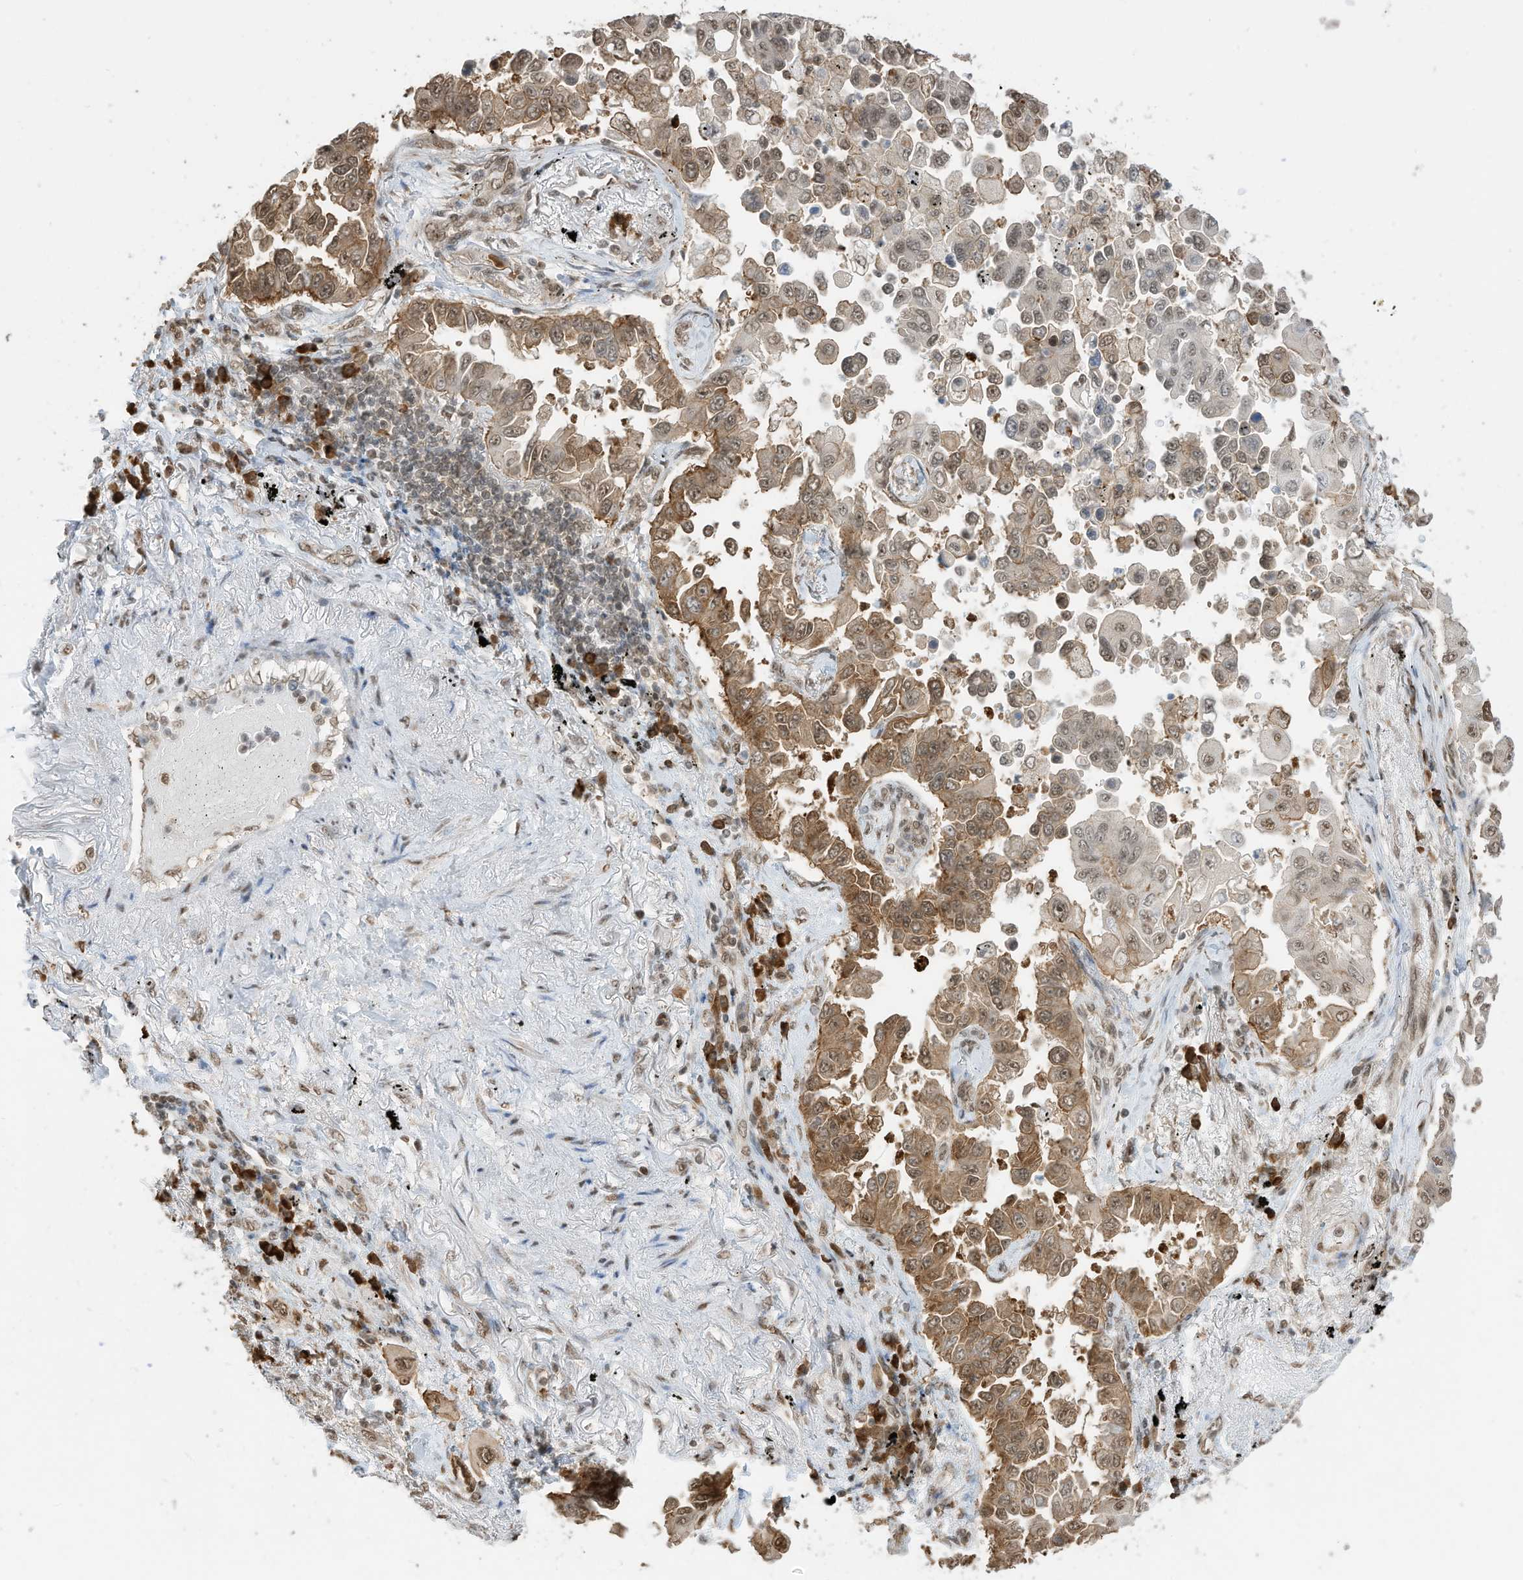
{"staining": {"intensity": "moderate", "quantity": ">75%", "location": "cytoplasmic/membranous,nuclear"}, "tissue": "lung cancer", "cell_type": "Tumor cells", "image_type": "cancer", "snomed": [{"axis": "morphology", "description": "Adenocarcinoma, NOS"}, {"axis": "topography", "description": "Lung"}], "caption": "High-power microscopy captured an immunohistochemistry (IHC) photomicrograph of adenocarcinoma (lung), revealing moderate cytoplasmic/membranous and nuclear expression in approximately >75% of tumor cells. (IHC, brightfield microscopy, high magnification).", "gene": "ZNF195", "patient": {"sex": "female", "age": 67}}